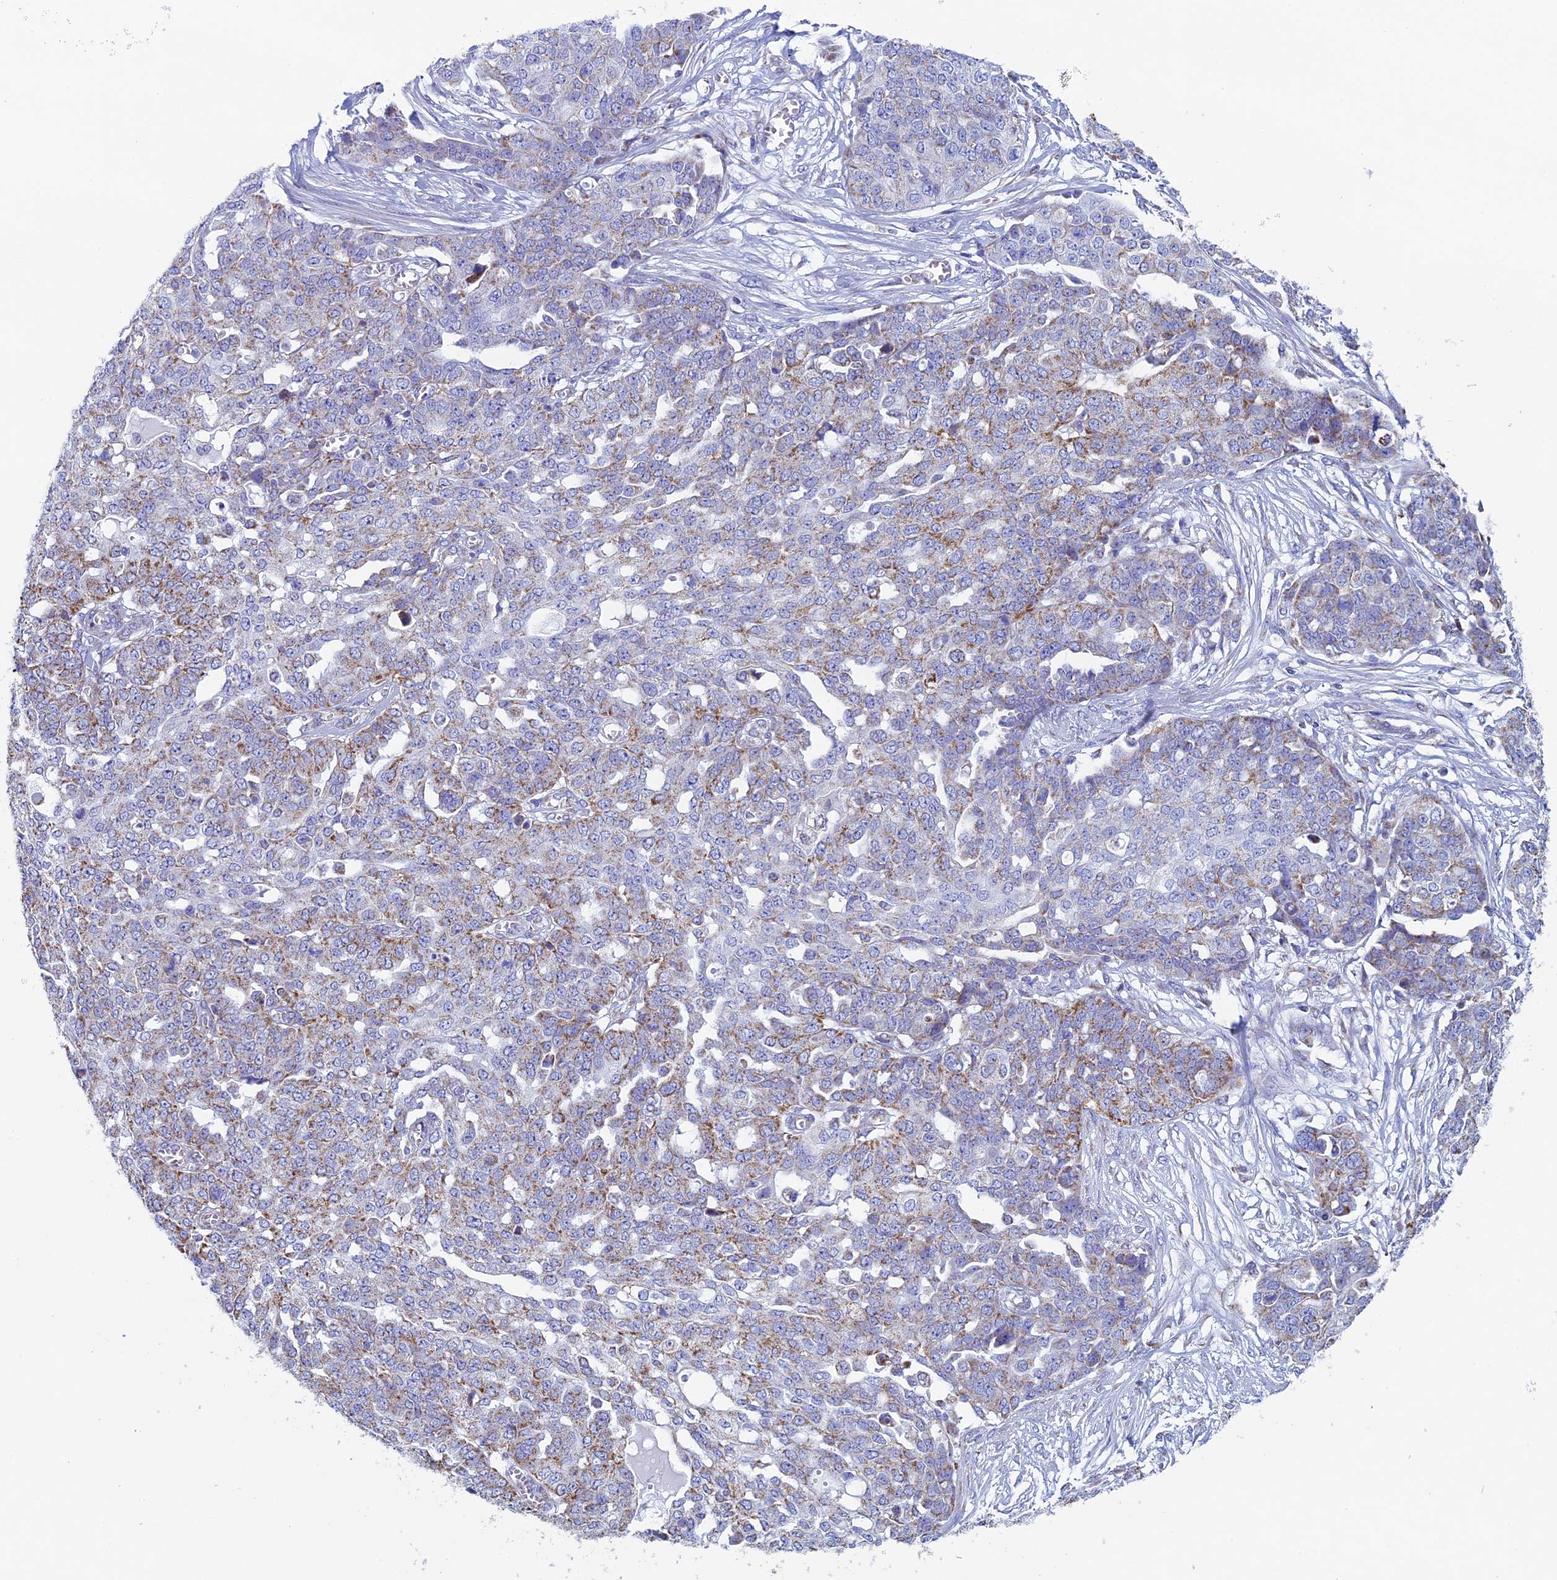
{"staining": {"intensity": "weak", "quantity": "25%-75%", "location": "cytoplasmic/membranous"}, "tissue": "ovarian cancer", "cell_type": "Tumor cells", "image_type": "cancer", "snomed": [{"axis": "morphology", "description": "Cystadenocarcinoma, serous, NOS"}, {"axis": "topography", "description": "Soft tissue"}, {"axis": "topography", "description": "Ovary"}], "caption": "This micrograph reveals ovarian serous cystadenocarcinoma stained with IHC to label a protein in brown. The cytoplasmic/membranous of tumor cells show weak positivity for the protein. Nuclei are counter-stained blue.", "gene": "UQCRFS1", "patient": {"sex": "female", "age": 57}}